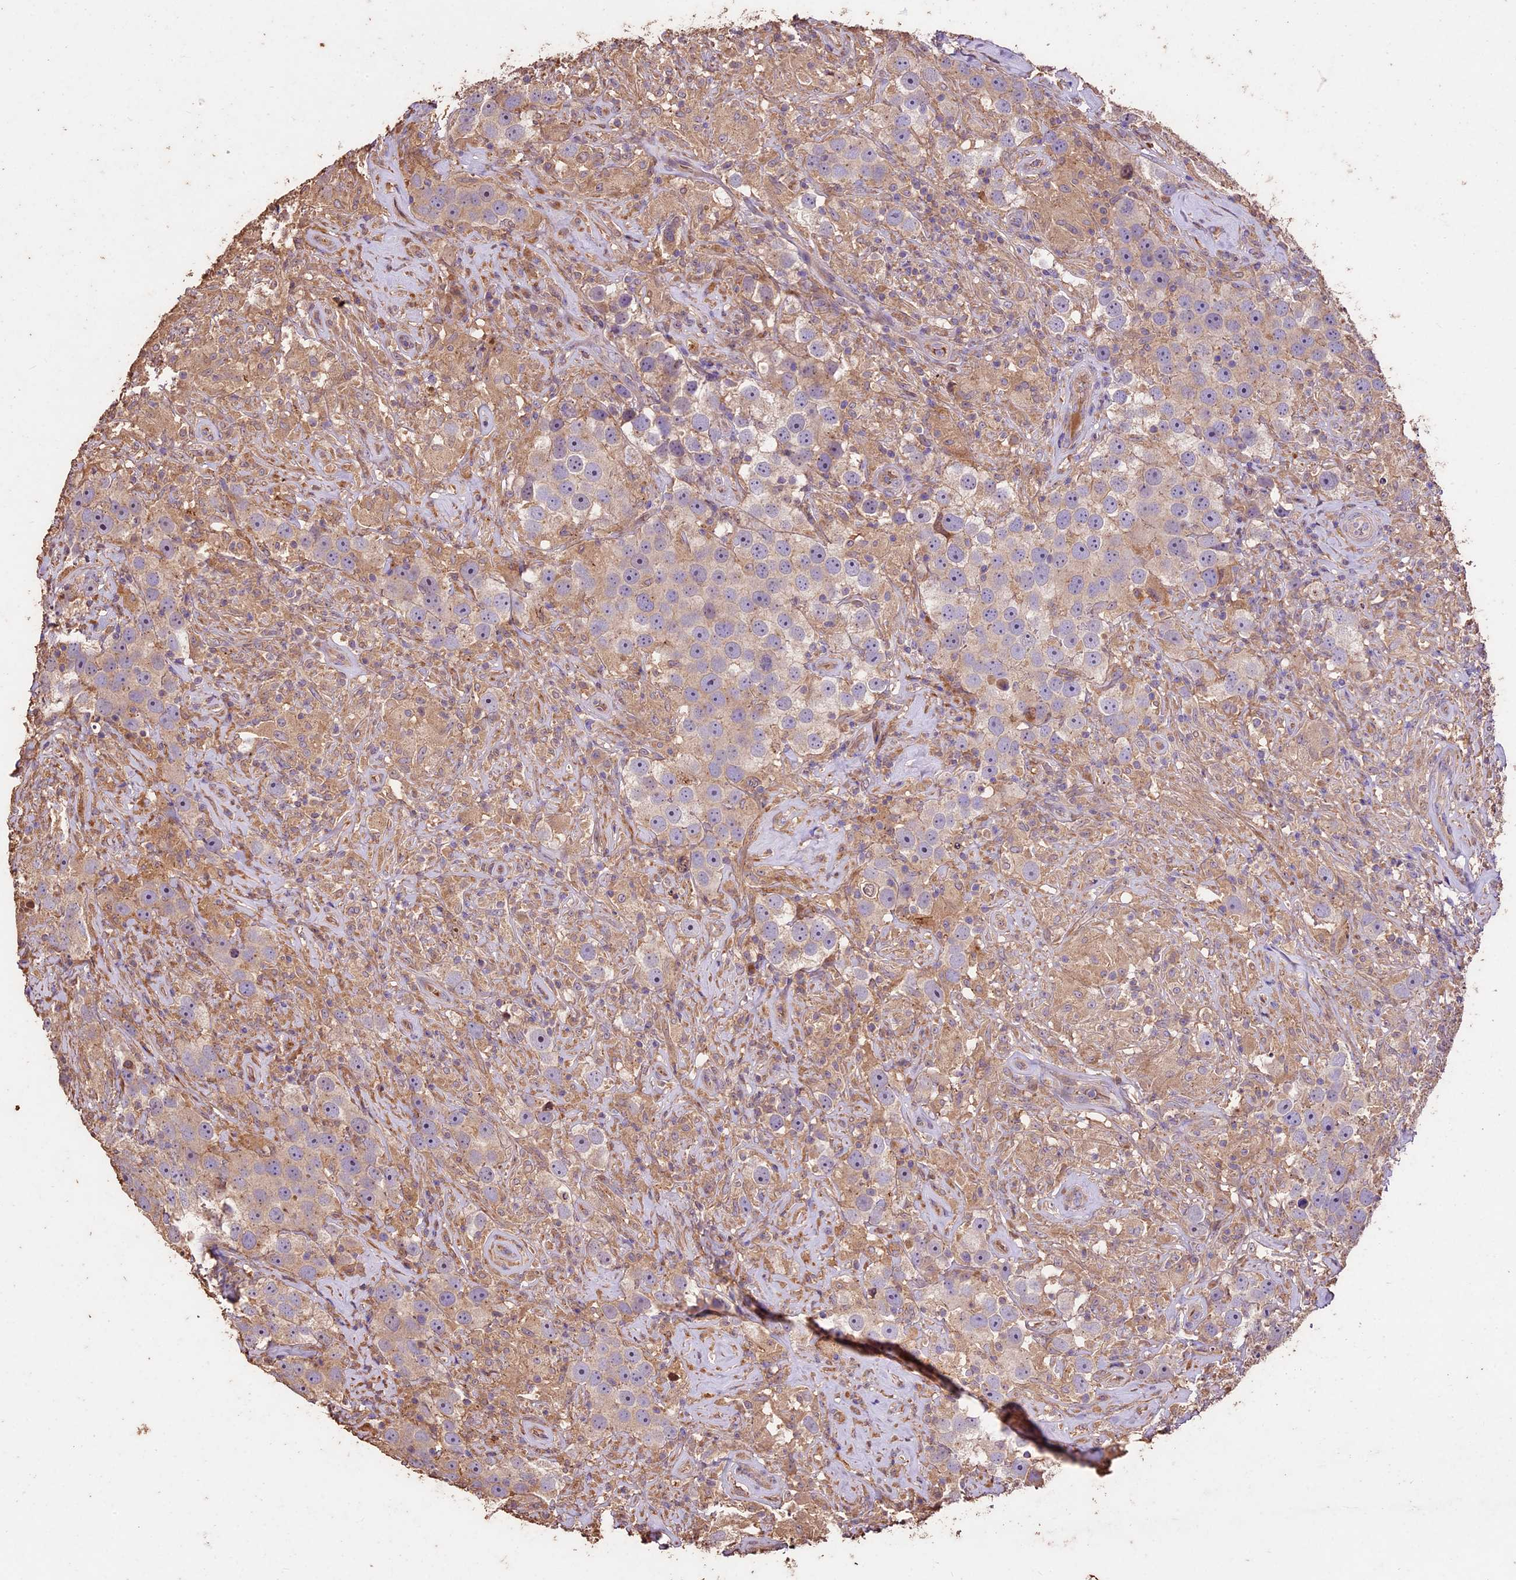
{"staining": {"intensity": "weak", "quantity": "<25%", "location": "cytoplasmic/membranous"}, "tissue": "testis cancer", "cell_type": "Tumor cells", "image_type": "cancer", "snomed": [{"axis": "morphology", "description": "Seminoma, NOS"}, {"axis": "topography", "description": "Testis"}], "caption": "Tumor cells are negative for protein expression in human testis cancer.", "gene": "CRLF1", "patient": {"sex": "male", "age": 49}}